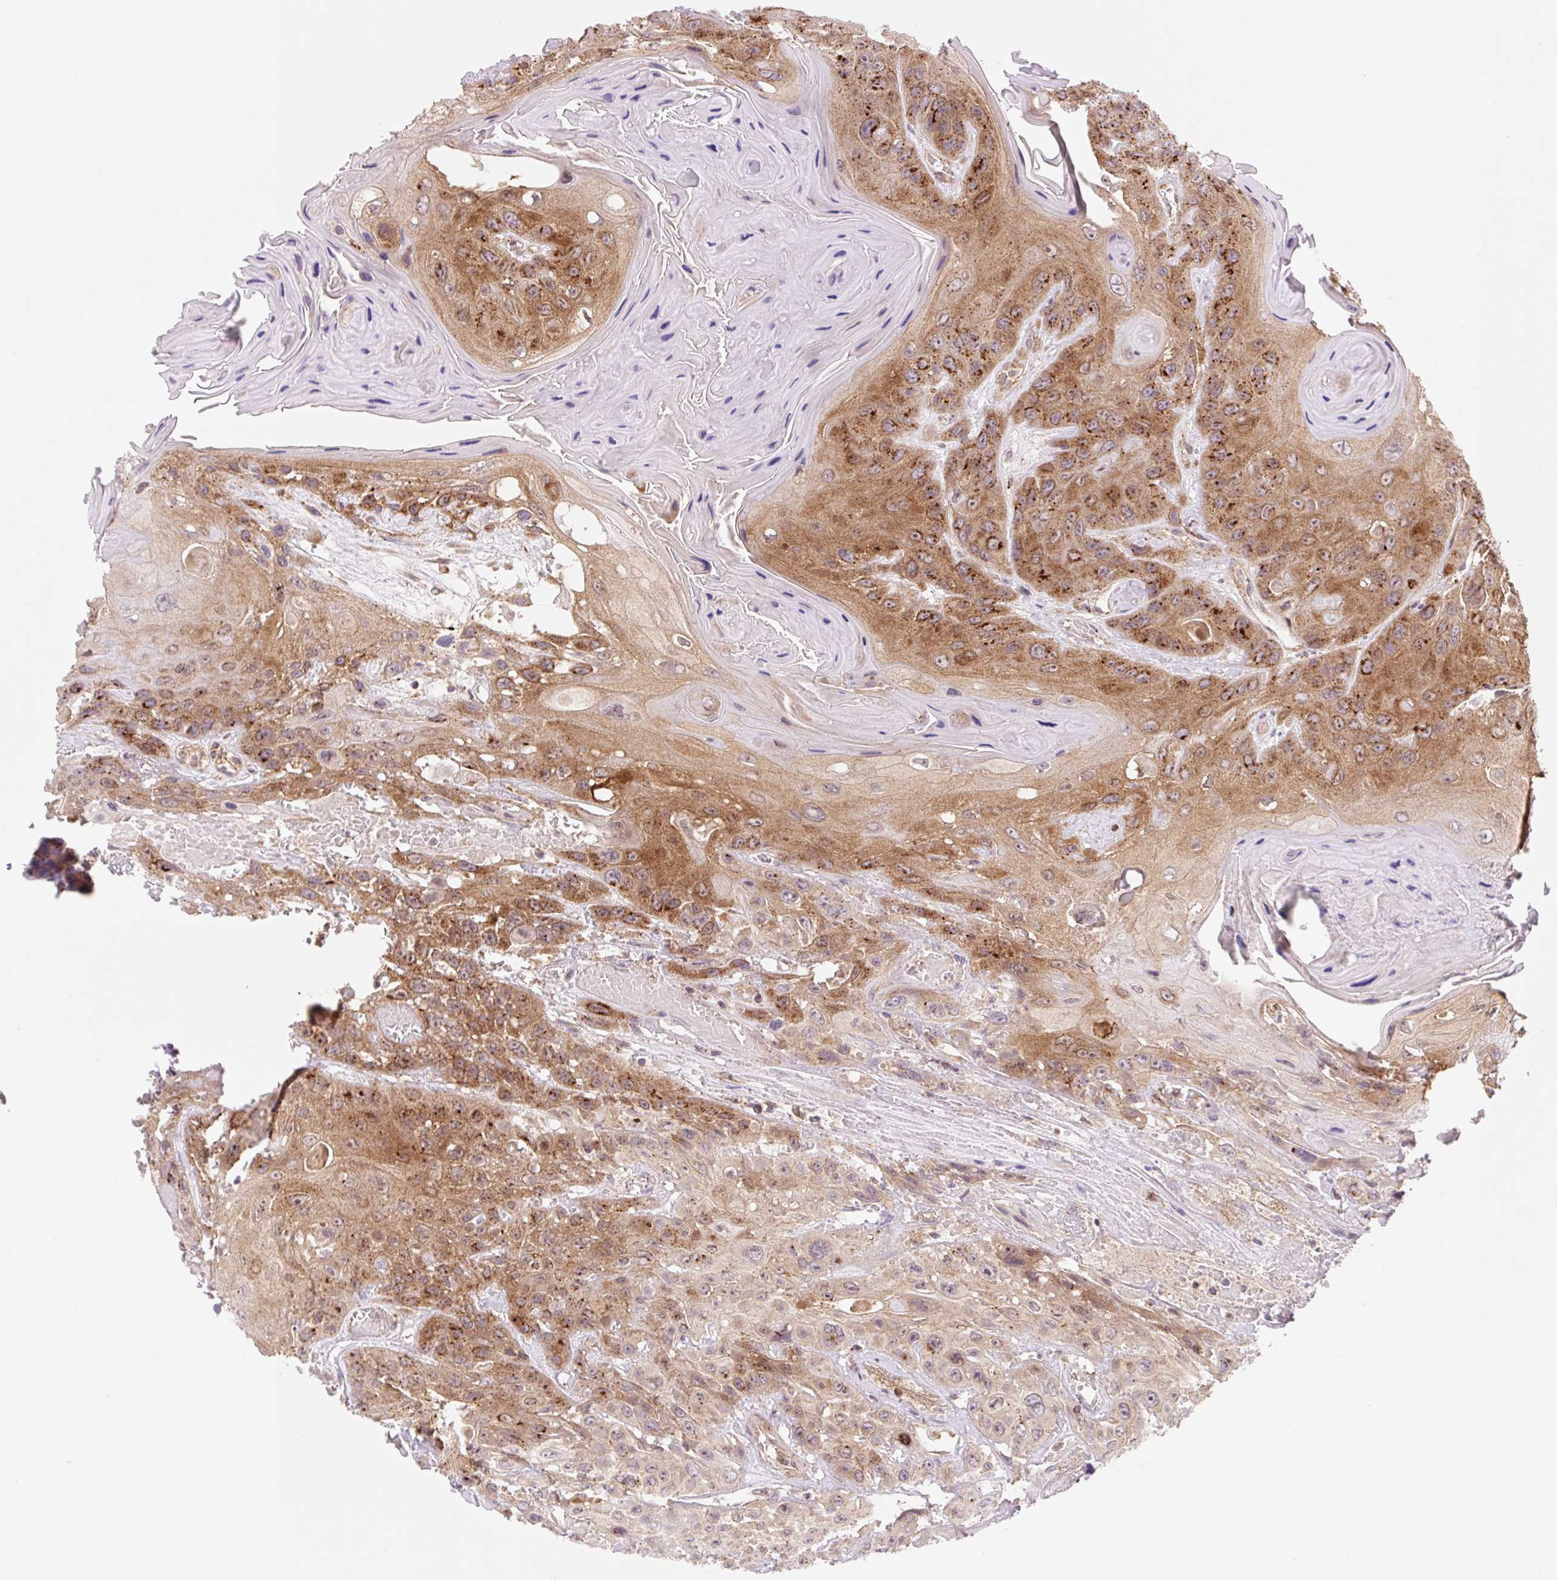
{"staining": {"intensity": "strong", "quantity": "25%-75%", "location": "cytoplasmic/membranous"}, "tissue": "head and neck cancer", "cell_type": "Tumor cells", "image_type": "cancer", "snomed": [{"axis": "morphology", "description": "Squamous cell carcinoma, NOS"}, {"axis": "topography", "description": "Head-Neck"}], "caption": "Protein expression analysis of head and neck squamous cell carcinoma displays strong cytoplasmic/membranous expression in about 25%-75% of tumor cells.", "gene": "VPS4A", "patient": {"sex": "female", "age": 59}}